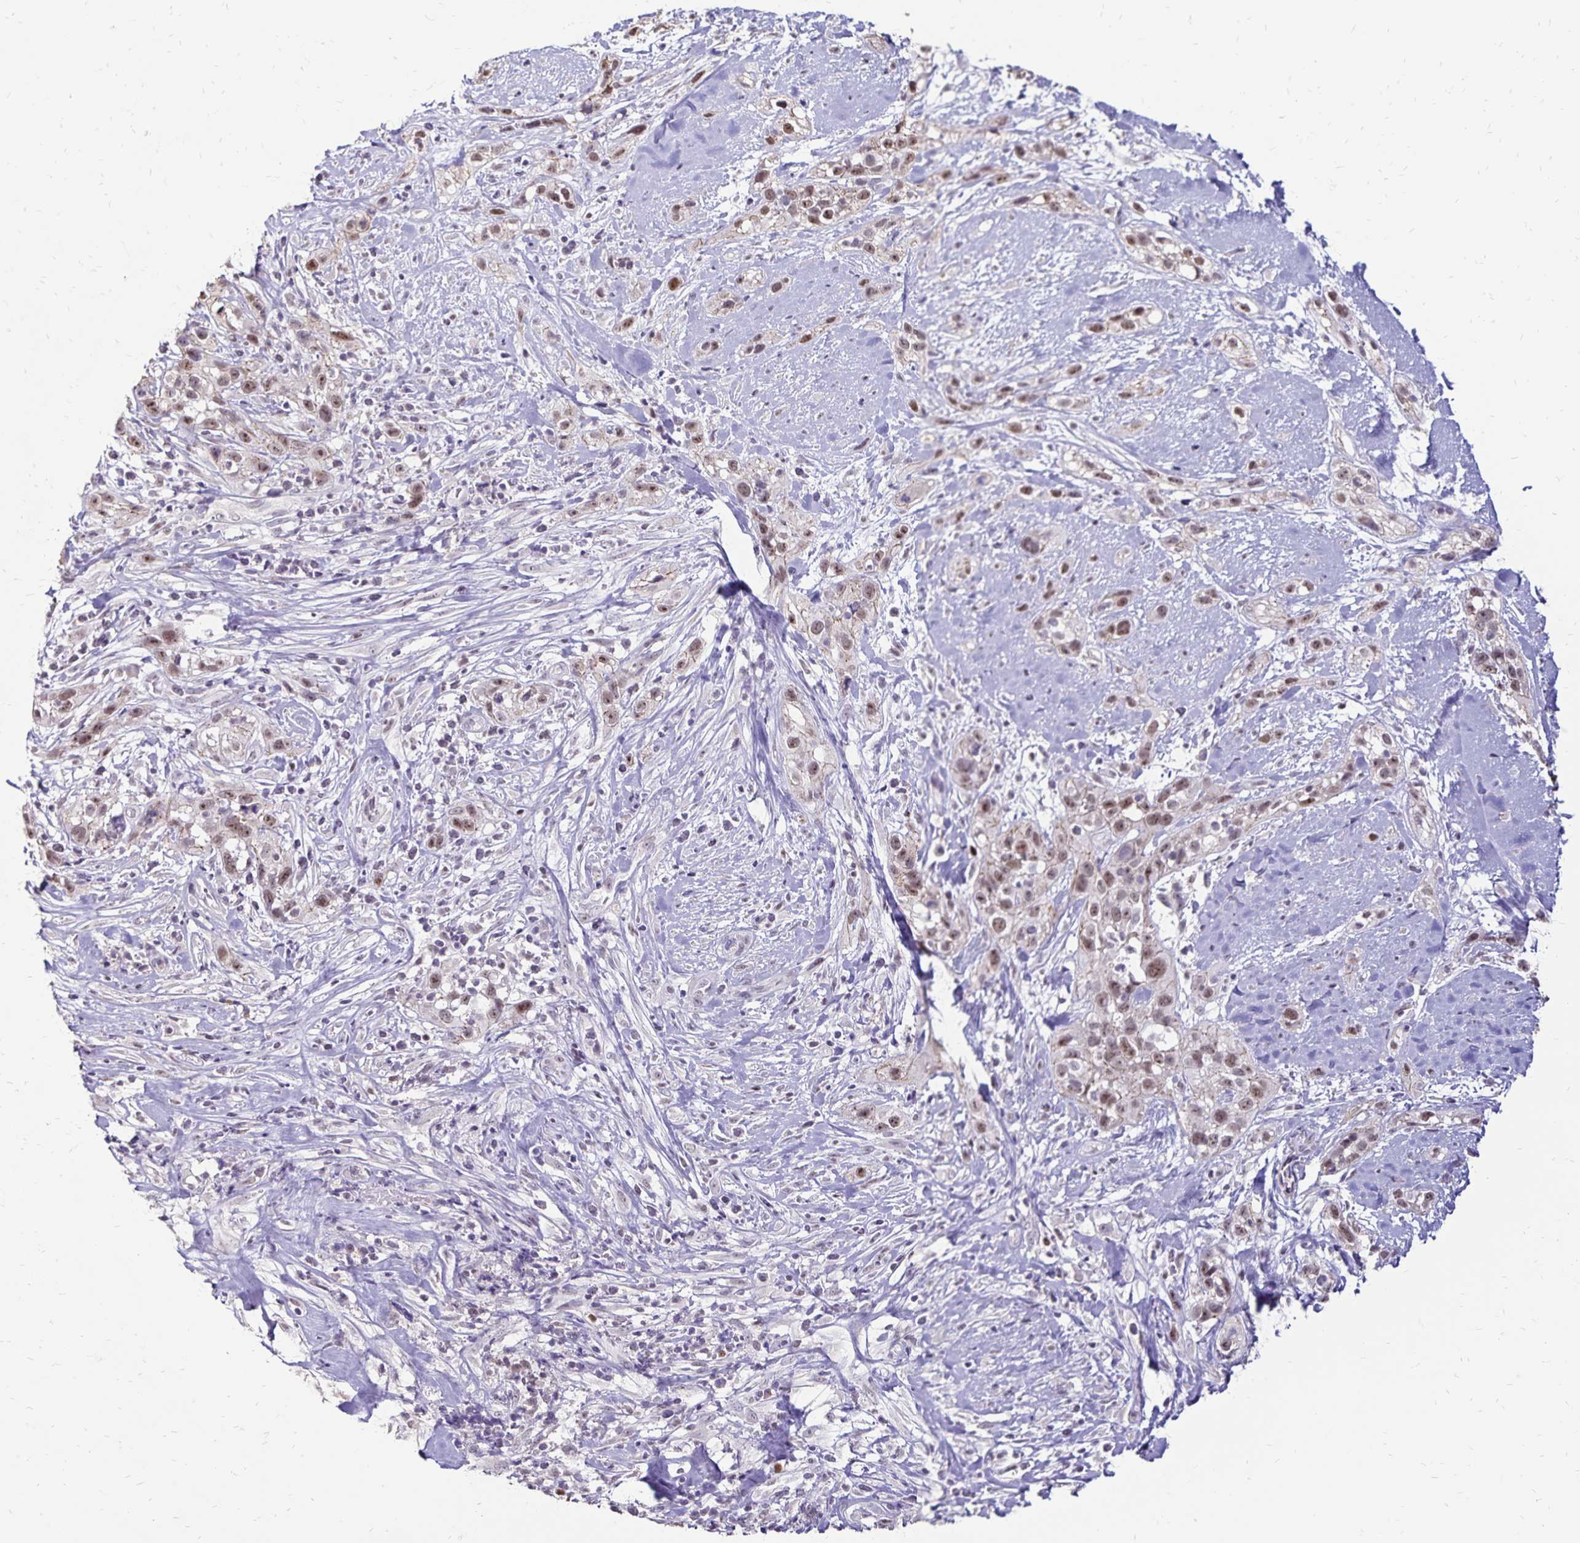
{"staining": {"intensity": "moderate", "quantity": "25%-75%", "location": "nuclear"}, "tissue": "skin cancer", "cell_type": "Tumor cells", "image_type": "cancer", "snomed": [{"axis": "morphology", "description": "Squamous cell carcinoma, NOS"}, {"axis": "topography", "description": "Skin"}], "caption": "A brown stain labels moderate nuclear positivity of a protein in skin squamous cell carcinoma tumor cells.", "gene": "POLB", "patient": {"sex": "male", "age": 82}}